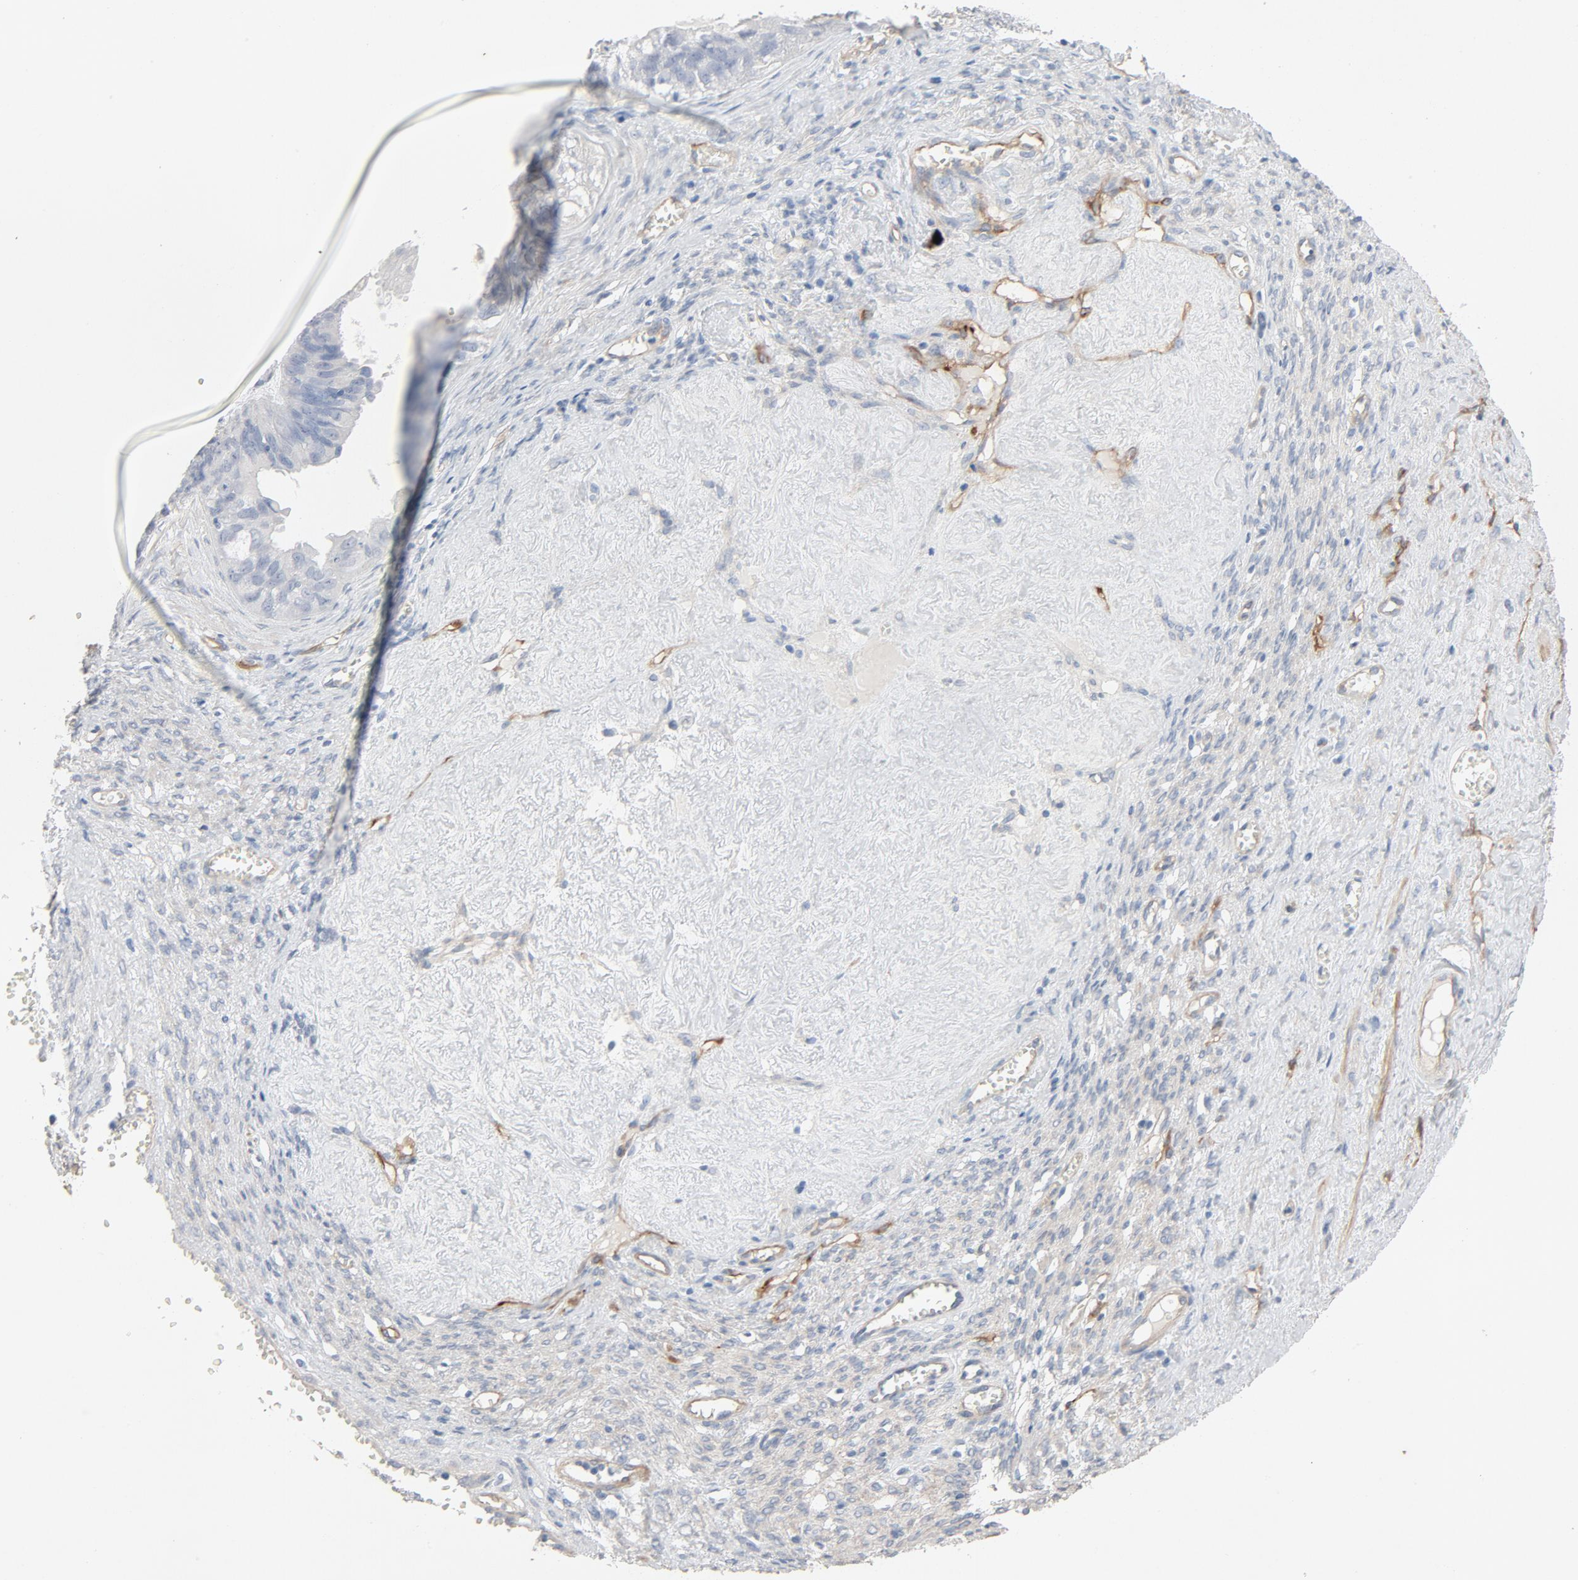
{"staining": {"intensity": "negative", "quantity": "none", "location": "none"}, "tissue": "ovarian cancer", "cell_type": "Tumor cells", "image_type": "cancer", "snomed": [{"axis": "morphology", "description": "Carcinoma, endometroid"}, {"axis": "topography", "description": "Ovary"}], "caption": "Immunohistochemical staining of human ovarian cancer exhibits no significant staining in tumor cells. Nuclei are stained in blue.", "gene": "KDR", "patient": {"sex": "female", "age": 85}}